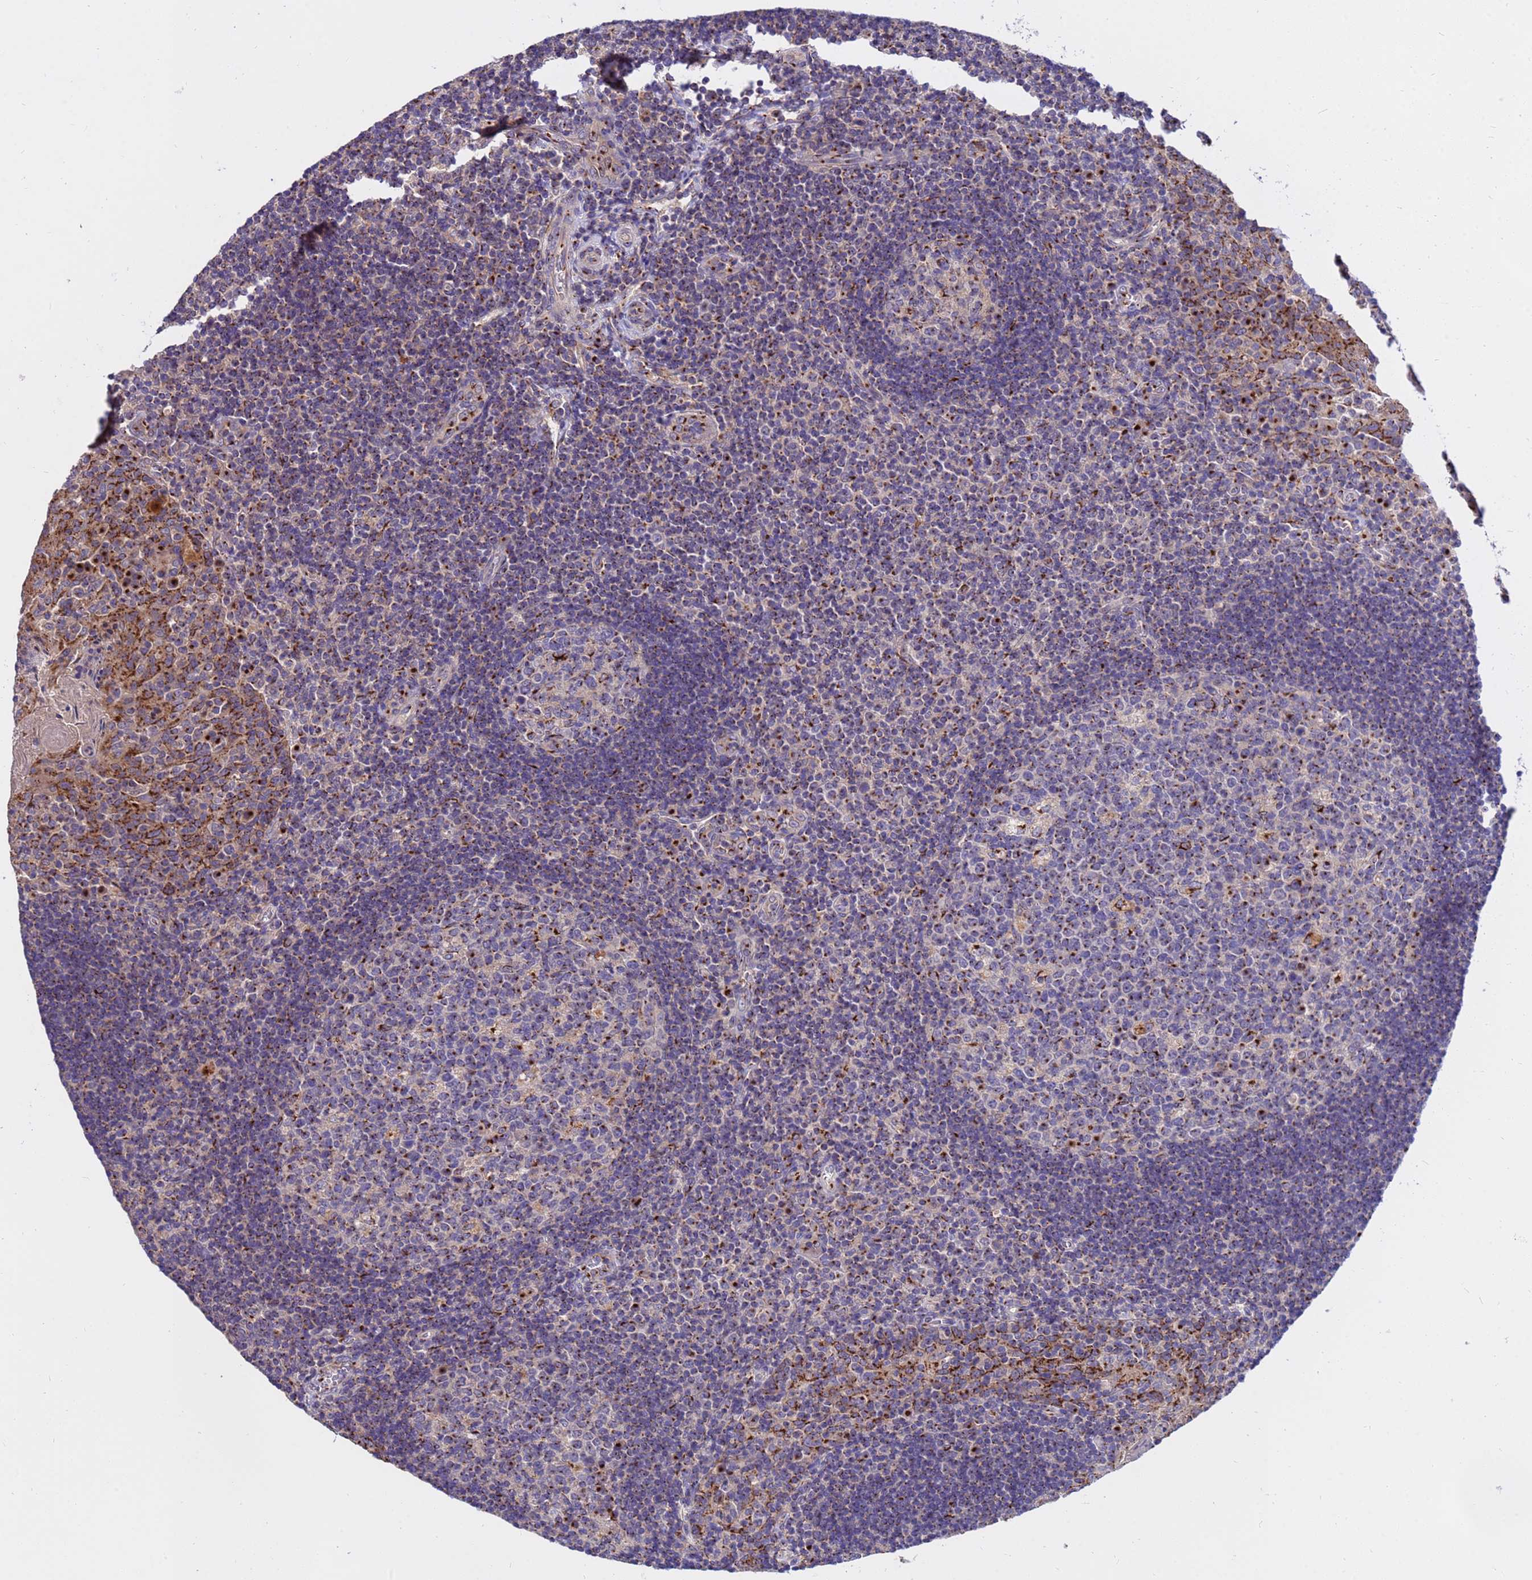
{"staining": {"intensity": "strong", "quantity": "25%-75%", "location": "cytoplasmic/membranous"}, "tissue": "tonsil", "cell_type": "Germinal center cells", "image_type": "normal", "snomed": [{"axis": "morphology", "description": "Normal tissue, NOS"}, {"axis": "topography", "description": "Tonsil"}], "caption": "The micrograph demonstrates staining of benign tonsil, revealing strong cytoplasmic/membranous protein expression (brown color) within germinal center cells.", "gene": "HPS3", "patient": {"sex": "male", "age": 17}}